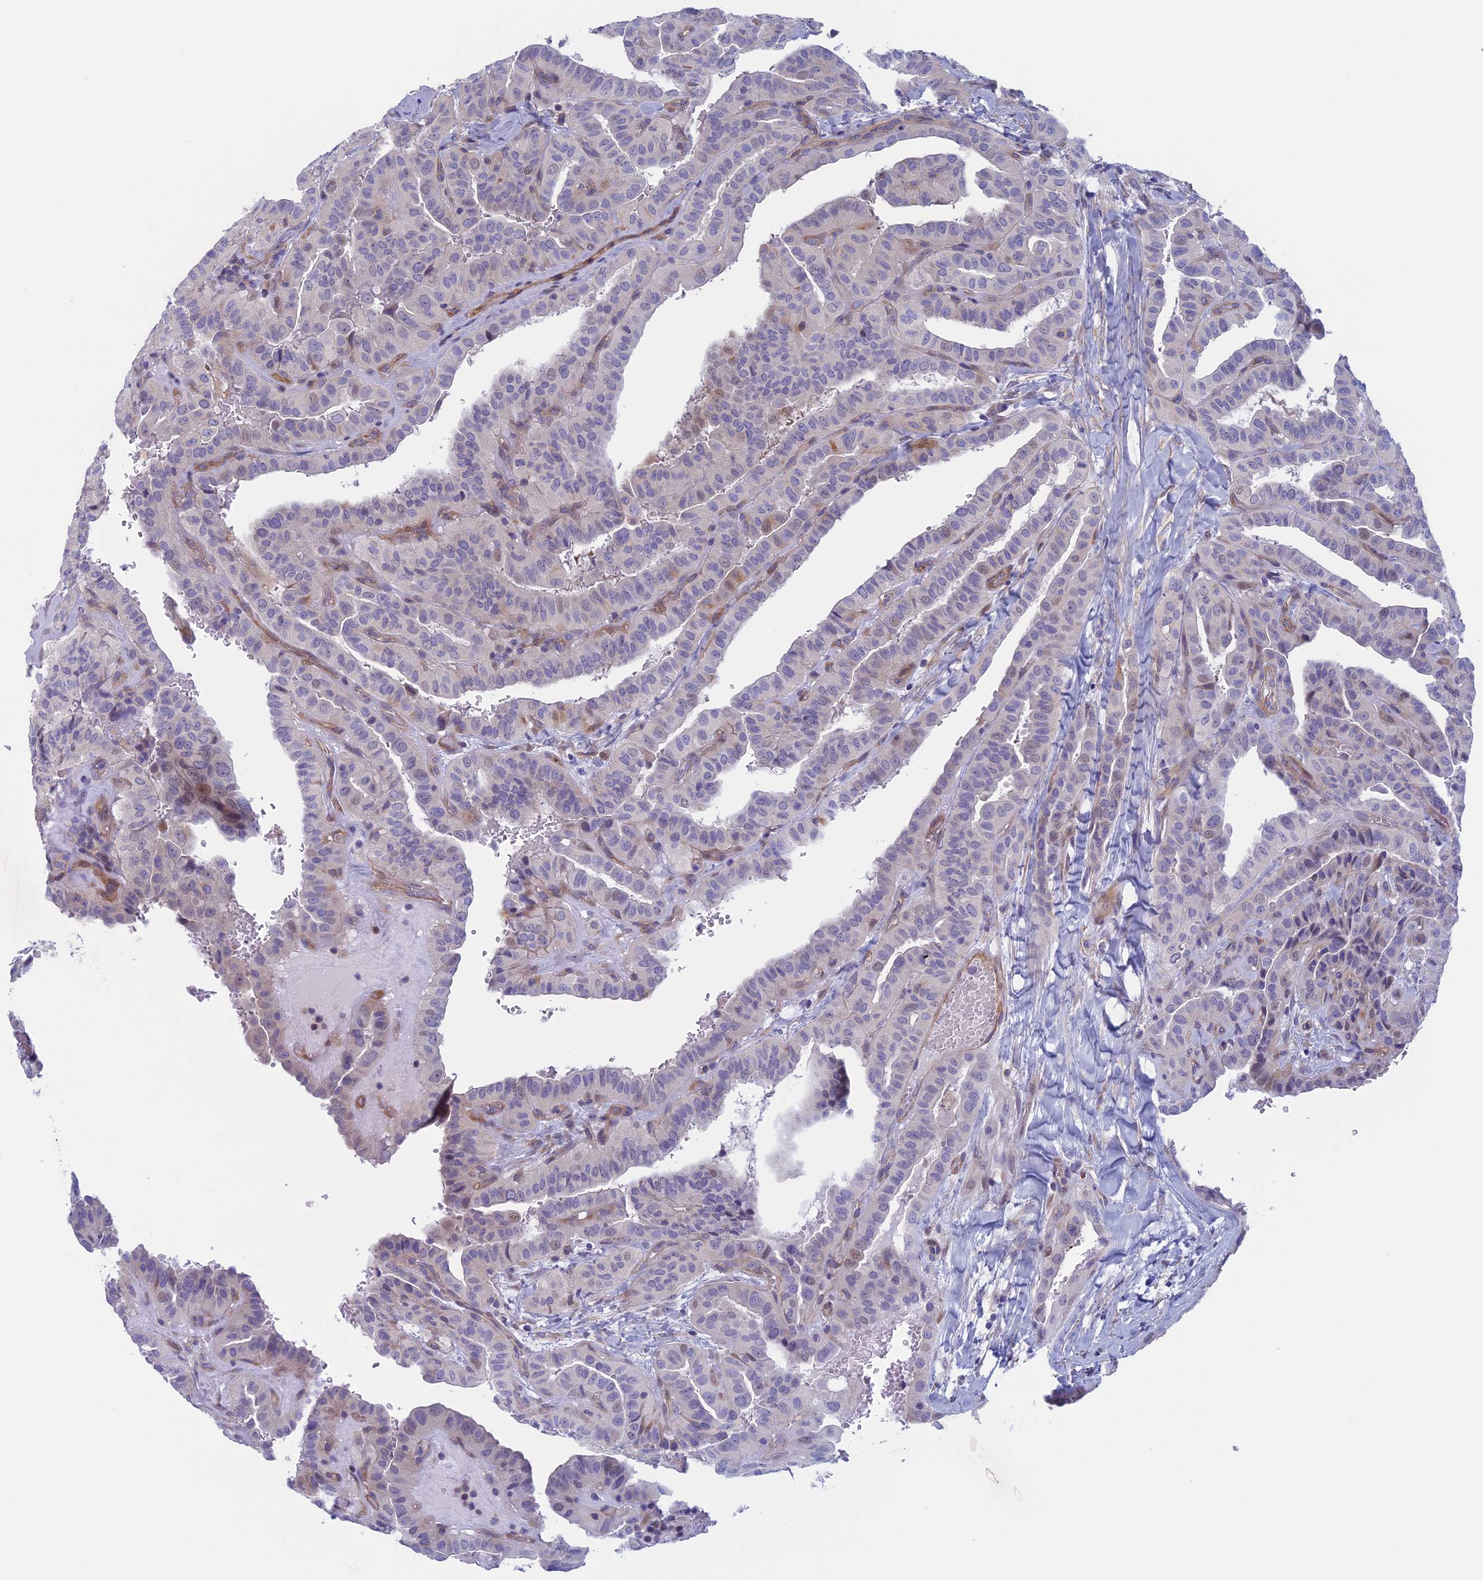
{"staining": {"intensity": "weak", "quantity": "<25%", "location": "nuclear"}, "tissue": "thyroid cancer", "cell_type": "Tumor cells", "image_type": "cancer", "snomed": [{"axis": "morphology", "description": "Papillary adenocarcinoma, NOS"}, {"axis": "topography", "description": "Thyroid gland"}], "caption": "This micrograph is of thyroid cancer stained with immunohistochemistry (IHC) to label a protein in brown with the nuclei are counter-stained blue. There is no staining in tumor cells.", "gene": "CNOT6L", "patient": {"sex": "male", "age": 77}}